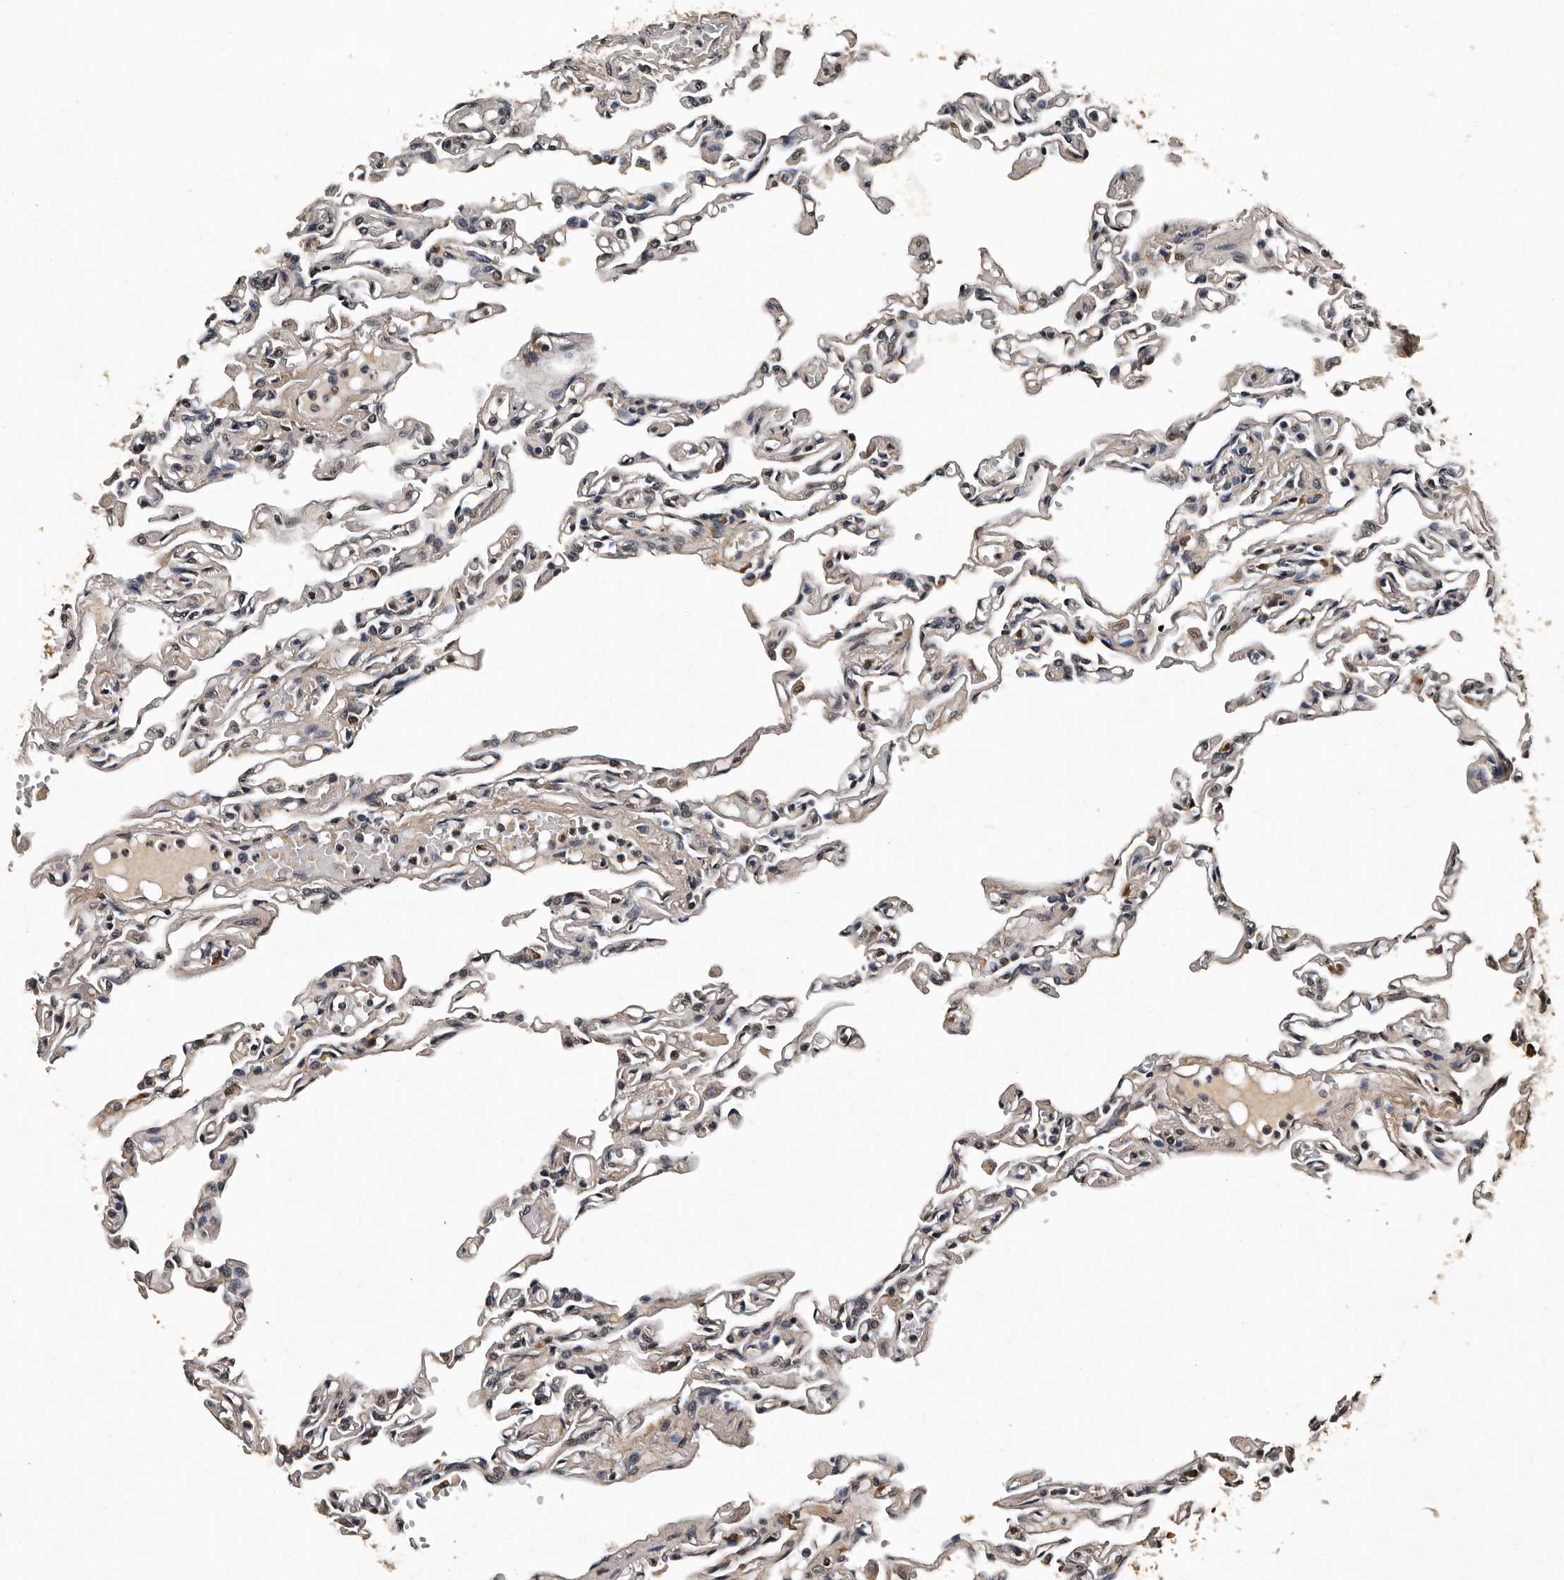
{"staining": {"intensity": "weak", "quantity": "25%-75%", "location": "cytoplasmic/membranous,nuclear"}, "tissue": "lung", "cell_type": "Alveolar cells", "image_type": "normal", "snomed": [{"axis": "morphology", "description": "Normal tissue, NOS"}, {"axis": "topography", "description": "Lung"}], "caption": "Immunohistochemical staining of normal human lung displays 25%-75% levels of weak cytoplasmic/membranous,nuclear protein staining in about 25%-75% of alveolar cells.", "gene": "CPNE3", "patient": {"sex": "male", "age": 21}}